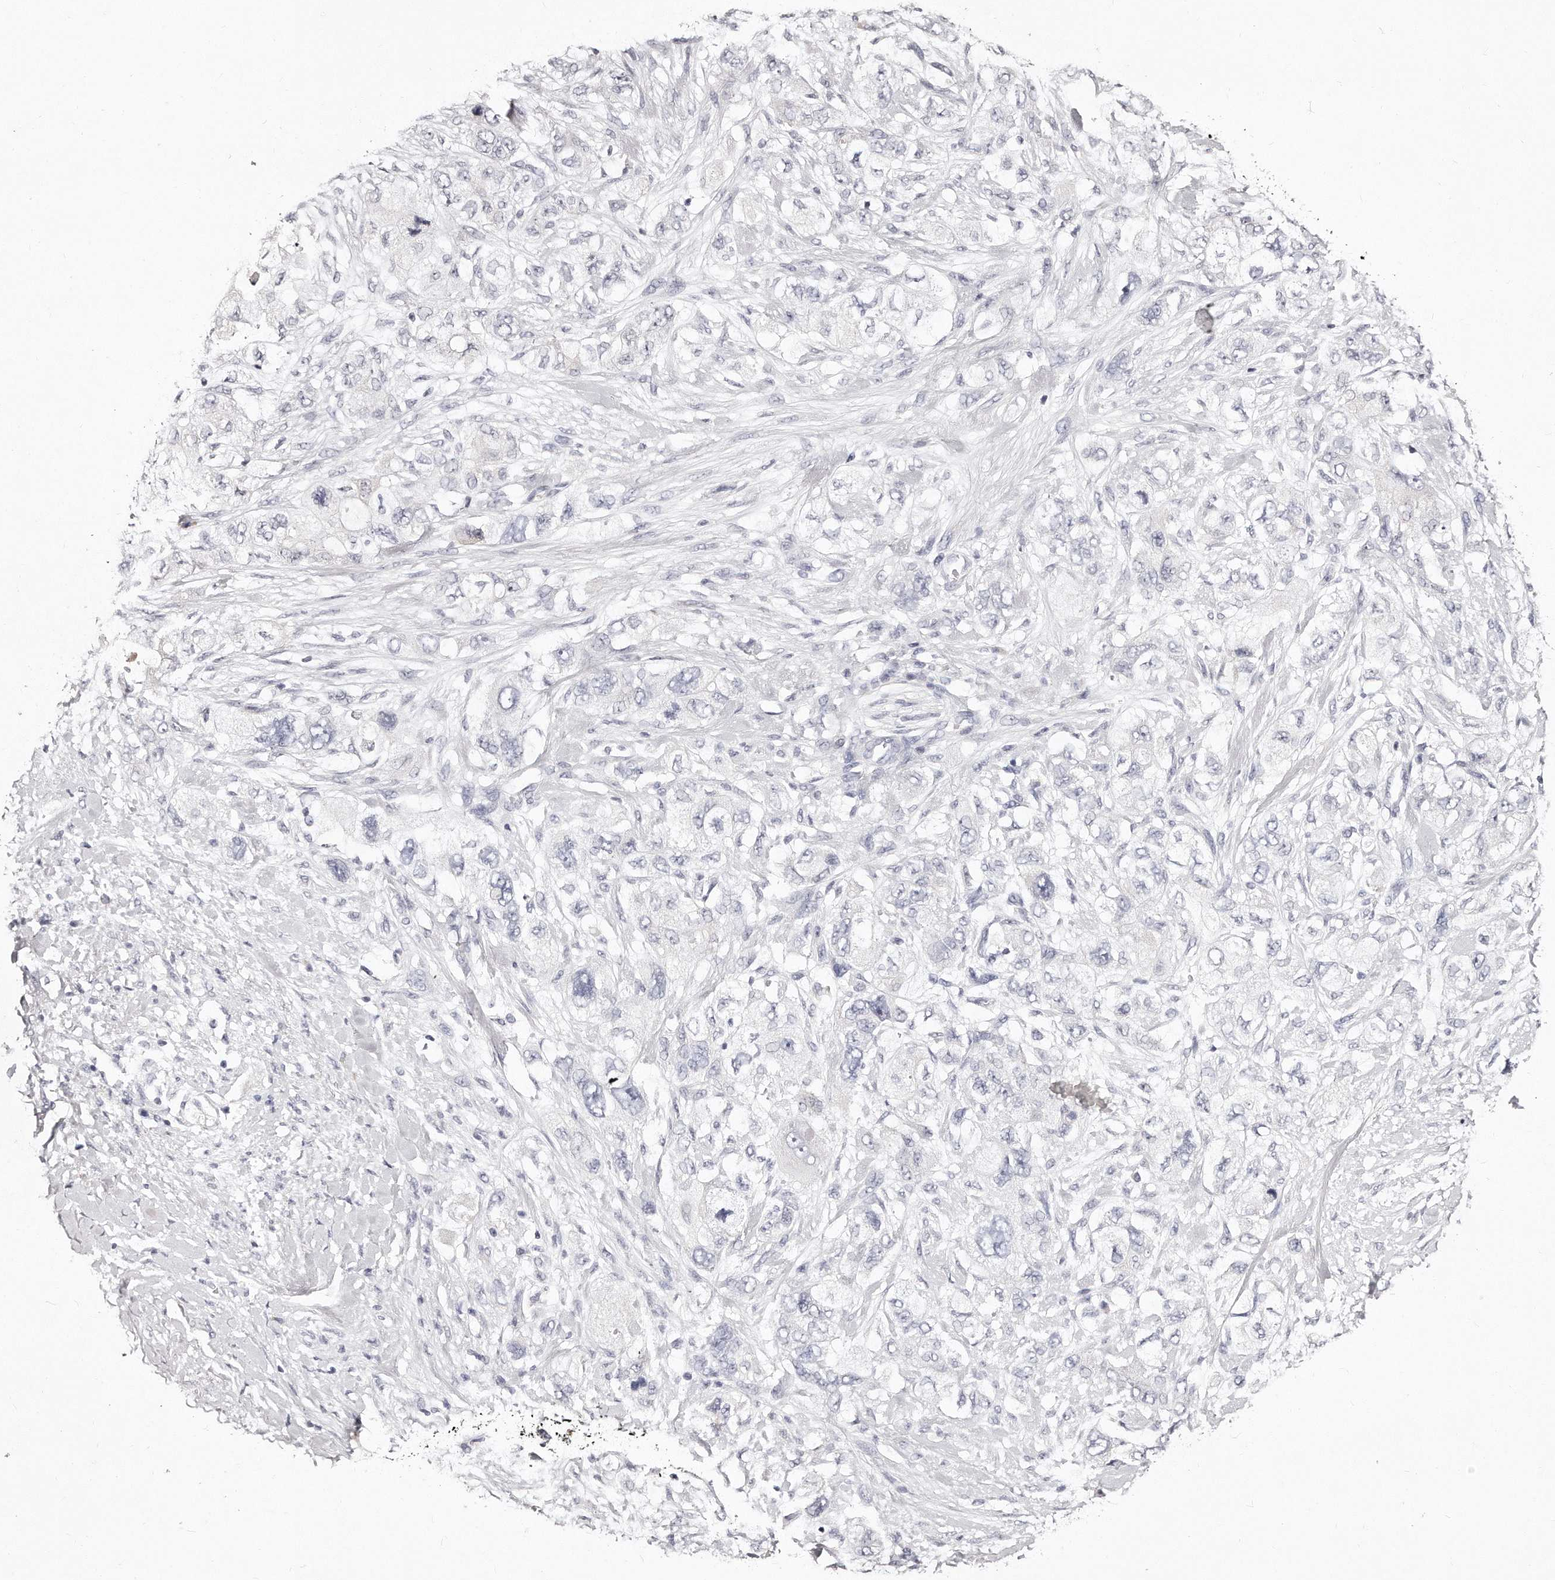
{"staining": {"intensity": "negative", "quantity": "none", "location": "none"}, "tissue": "pancreatic cancer", "cell_type": "Tumor cells", "image_type": "cancer", "snomed": [{"axis": "morphology", "description": "Adenocarcinoma, NOS"}, {"axis": "topography", "description": "Pancreas"}], "caption": "Immunohistochemical staining of adenocarcinoma (pancreatic) exhibits no significant staining in tumor cells.", "gene": "GDA", "patient": {"sex": "female", "age": 73}}